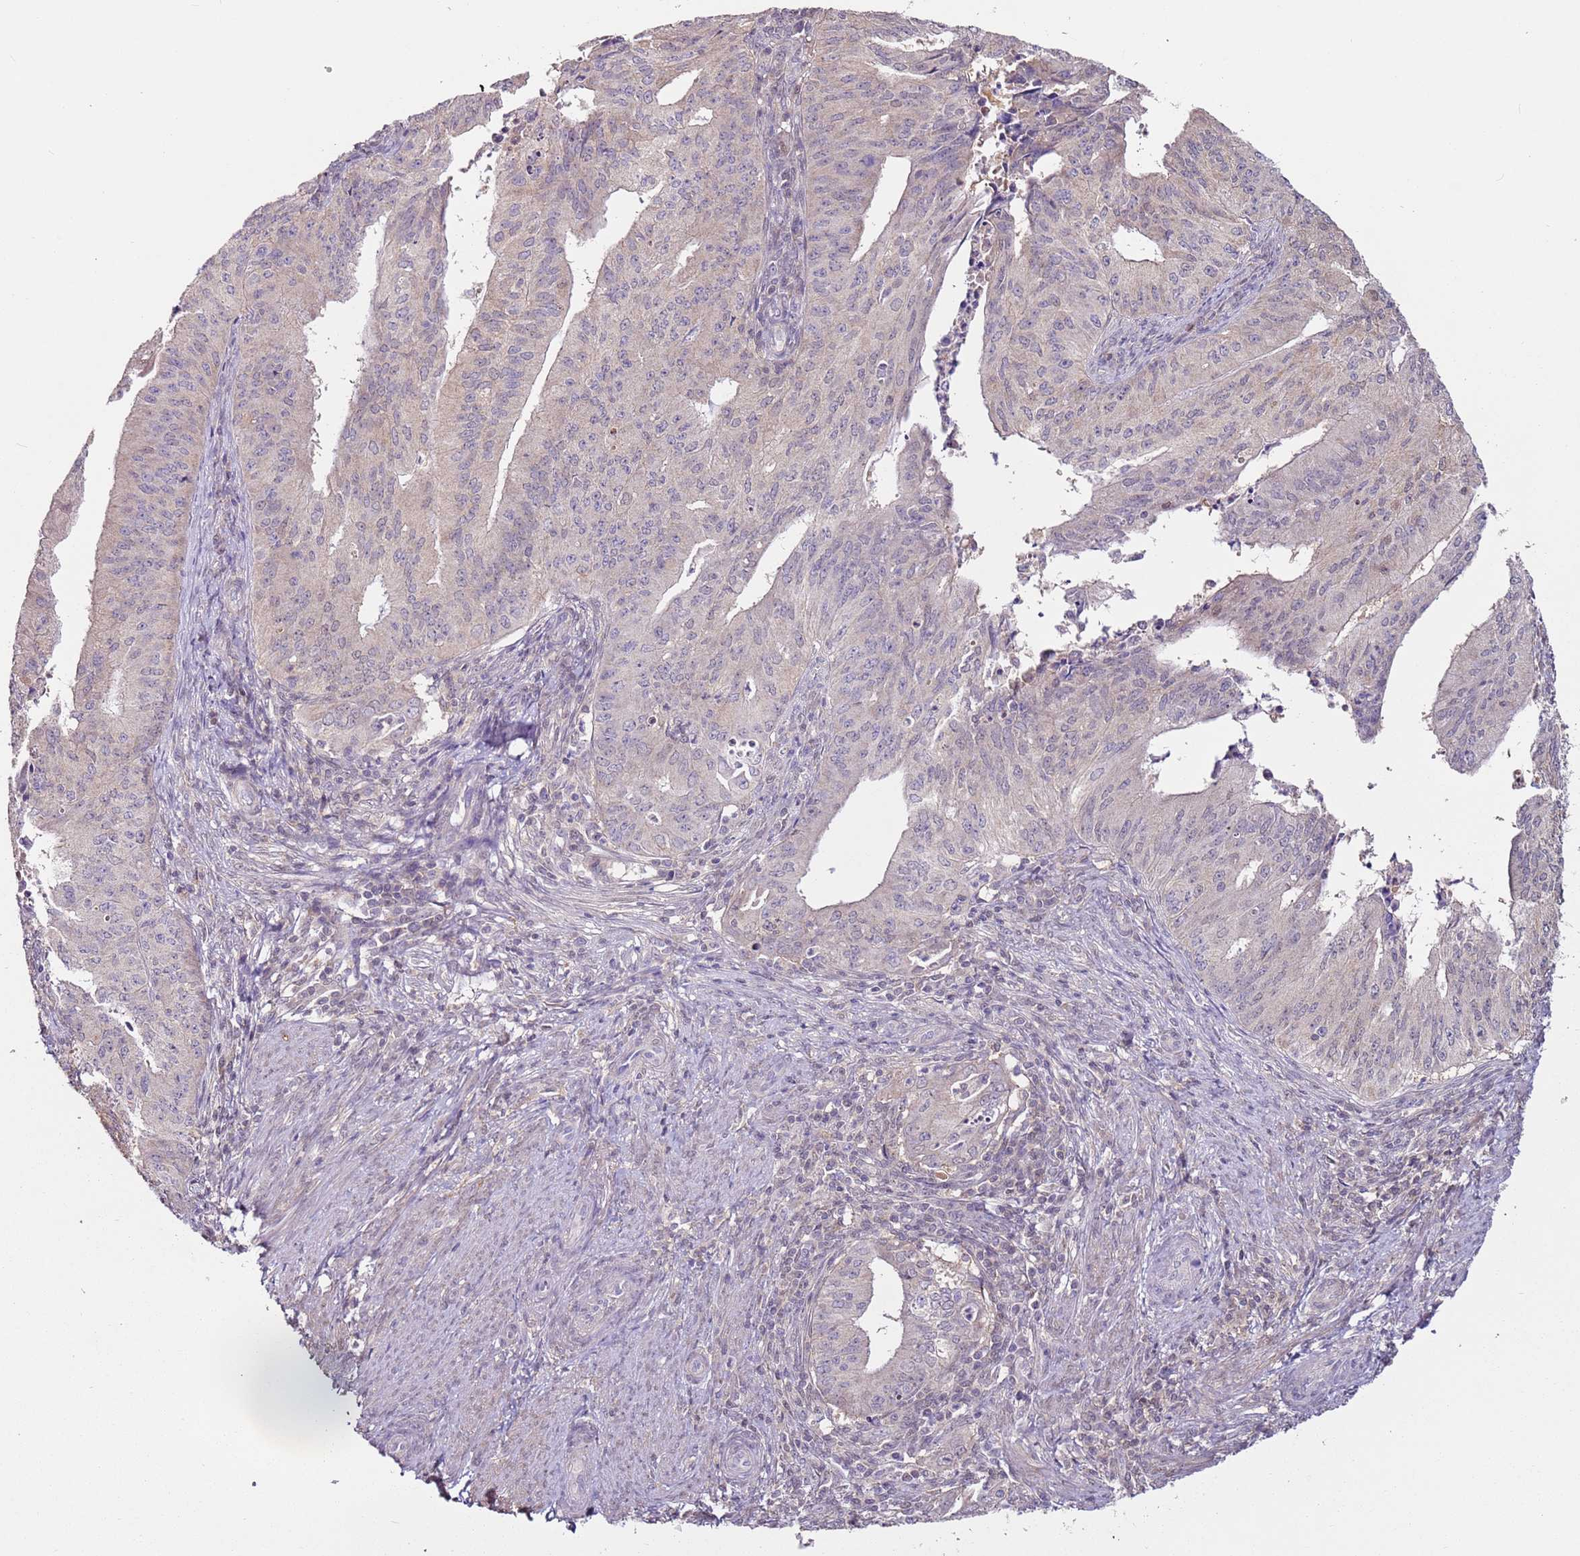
{"staining": {"intensity": "weak", "quantity": "<25%", "location": "cytoplasmic/membranous"}, "tissue": "endometrial cancer", "cell_type": "Tumor cells", "image_type": "cancer", "snomed": [{"axis": "morphology", "description": "Adenocarcinoma, NOS"}, {"axis": "topography", "description": "Endometrium"}], "caption": "An immunohistochemistry (IHC) image of adenocarcinoma (endometrial) is shown. There is no staining in tumor cells of adenocarcinoma (endometrial).", "gene": "MDH1", "patient": {"sex": "female", "age": 50}}